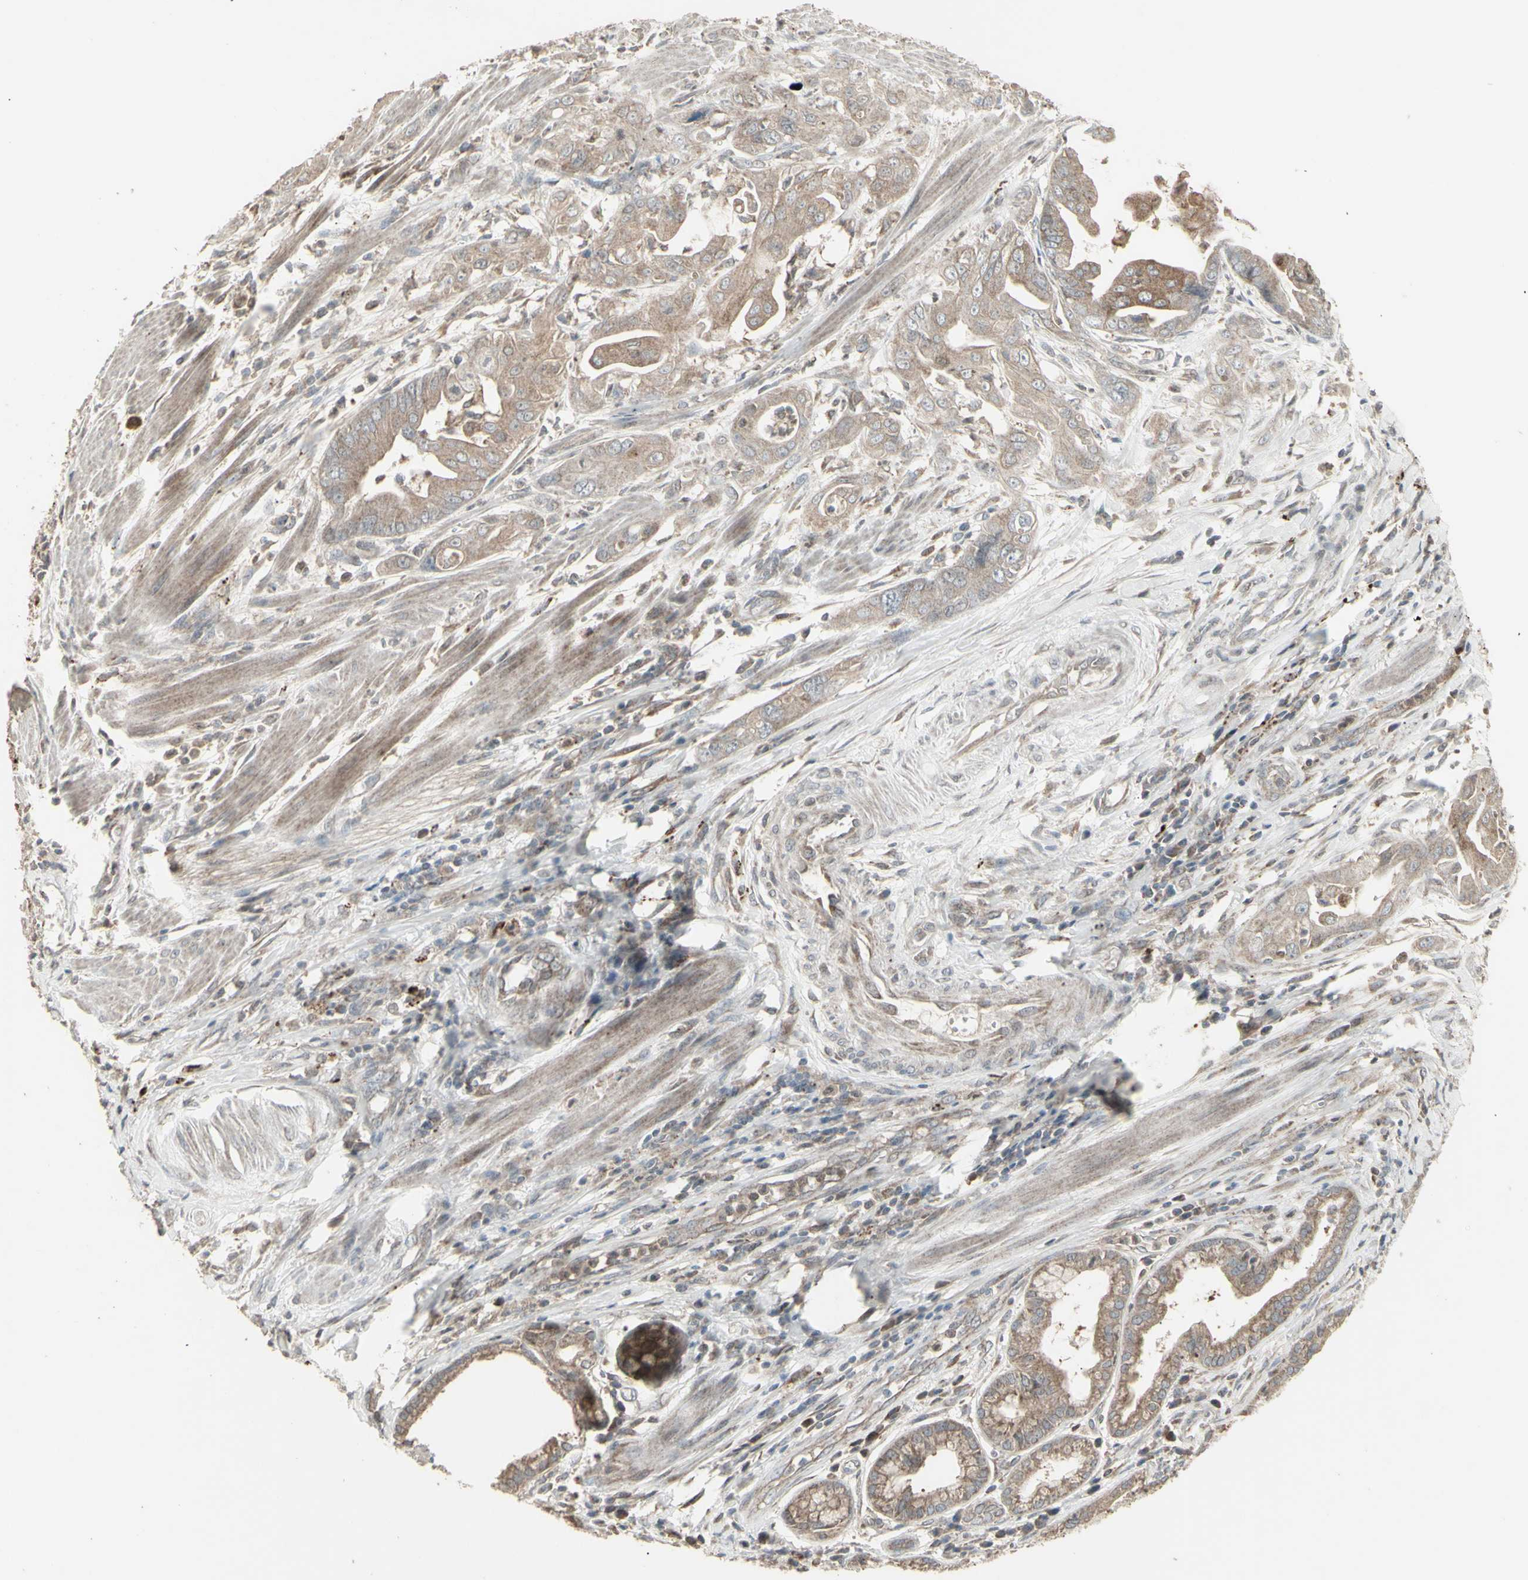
{"staining": {"intensity": "moderate", "quantity": ">75%", "location": "cytoplasmic/membranous"}, "tissue": "pancreatic cancer", "cell_type": "Tumor cells", "image_type": "cancer", "snomed": [{"axis": "morphology", "description": "Adenocarcinoma, NOS"}, {"axis": "topography", "description": "Pancreas"}], "caption": "Human pancreatic cancer stained with a brown dye reveals moderate cytoplasmic/membranous positive expression in about >75% of tumor cells.", "gene": "RNASEL", "patient": {"sex": "female", "age": 75}}